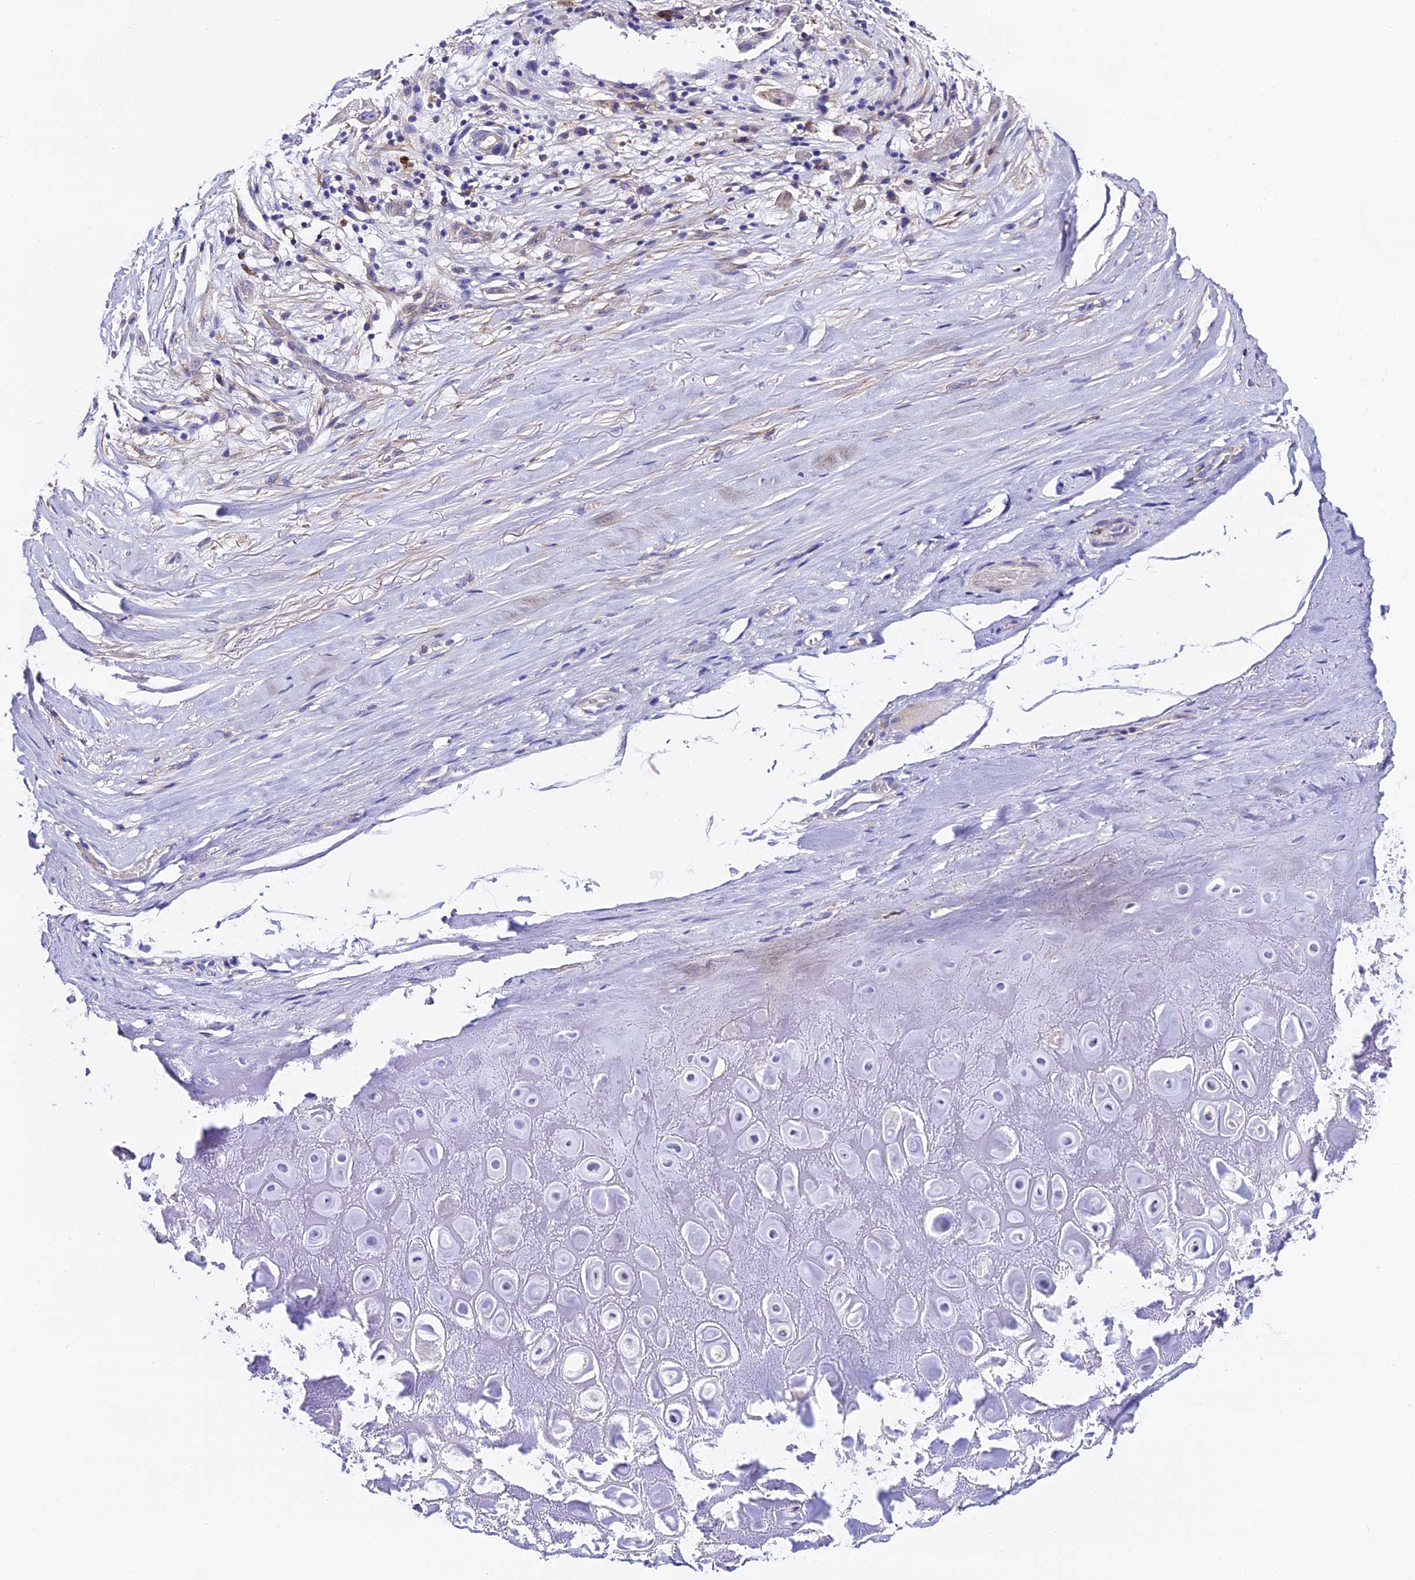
{"staining": {"intensity": "negative", "quantity": "none", "location": "none"}, "tissue": "adipose tissue", "cell_type": "Adipocytes", "image_type": "normal", "snomed": [{"axis": "morphology", "description": "Normal tissue, NOS"}, {"axis": "morphology", "description": "Basal cell carcinoma"}, {"axis": "topography", "description": "Skin"}], "caption": "Immunohistochemistry (IHC) histopathology image of normal human adipose tissue stained for a protein (brown), which exhibits no positivity in adipocytes.", "gene": "NOD2", "patient": {"sex": "female", "age": 89}}